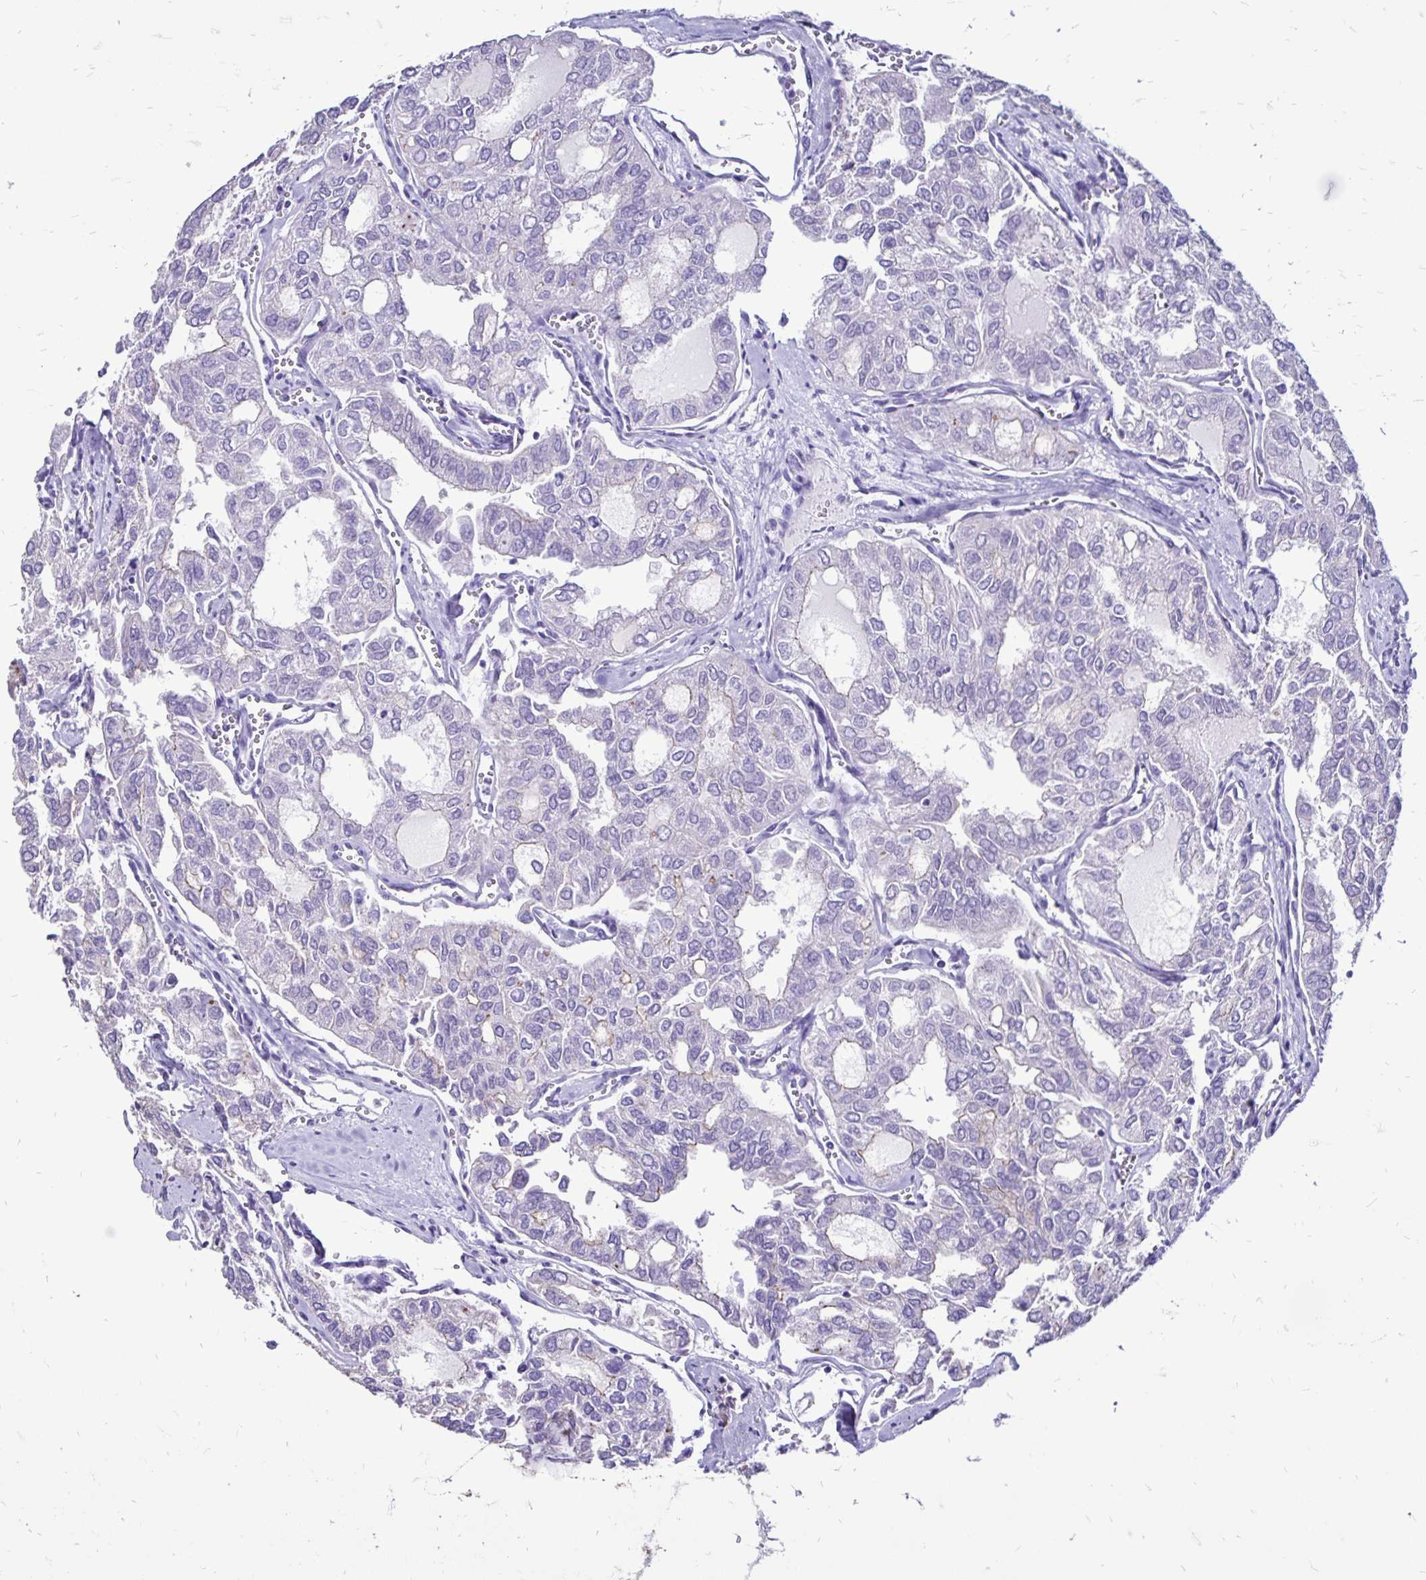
{"staining": {"intensity": "negative", "quantity": "none", "location": "none"}, "tissue": "thyroid cancer", "cell_type": "Tumor cells", "image_type": "cancer", "snomed": [{"axis": "morphology", "description": "Follicular adenoma carcinoma, NOS"}, {"axis": "topography", "description": "Thyroid gland"}], "caption": "High magnification brightfield microscopy of thyroid cancer stained with DAB (brown) and counterstained with hematoxylin (blue): tumor cells show no significant staining.", "gene": "EVPL", "patient": {"sex": "male", "age": 75}}